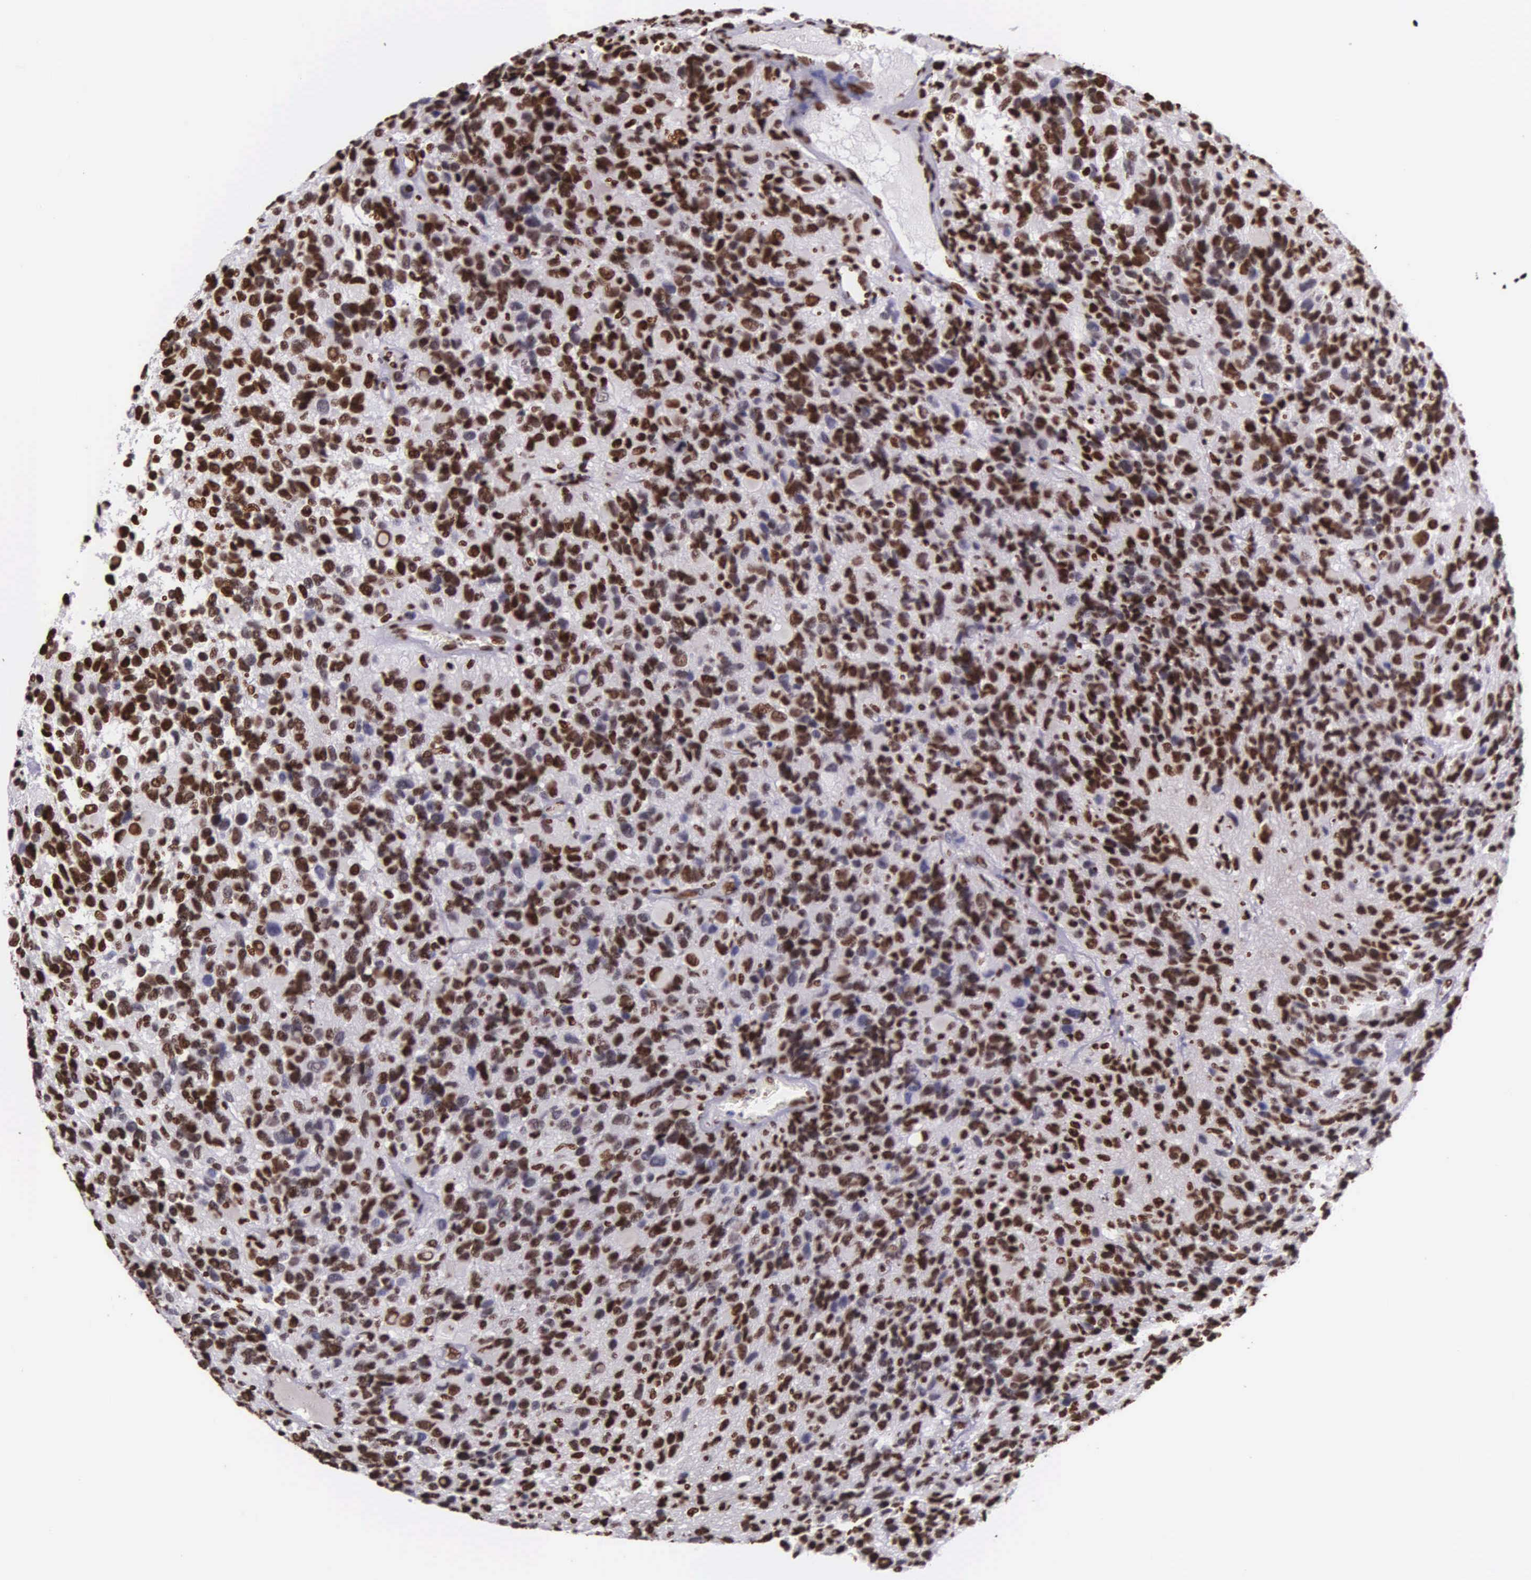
{"staining": {"intensity": "strong", "quantity": ">75%", "location": "nuclear"}, "tissue": "glioma", "cell_type": "Tumor cells", "image_type": "cancer", "snomed": [{"axis": "morphology", "description": "Glioma, malignant, High grade"}, {"axis": "topography", "description": "Brain"}], "caption": "High-magnification brightfield microscopy of malignant glioma (high-grade) stained with DAB (brown) and counterstained with hematoxylin (blue). tumor cells exhibit strong nuclear expression is identified in approximately>75% of cells. (DAB (3,3'-diaminobenzidine) = brown stain, brightfield microscopy at high magnification).", "gene": "H1-0", "patient": {"sex": "male", "age": 77}}